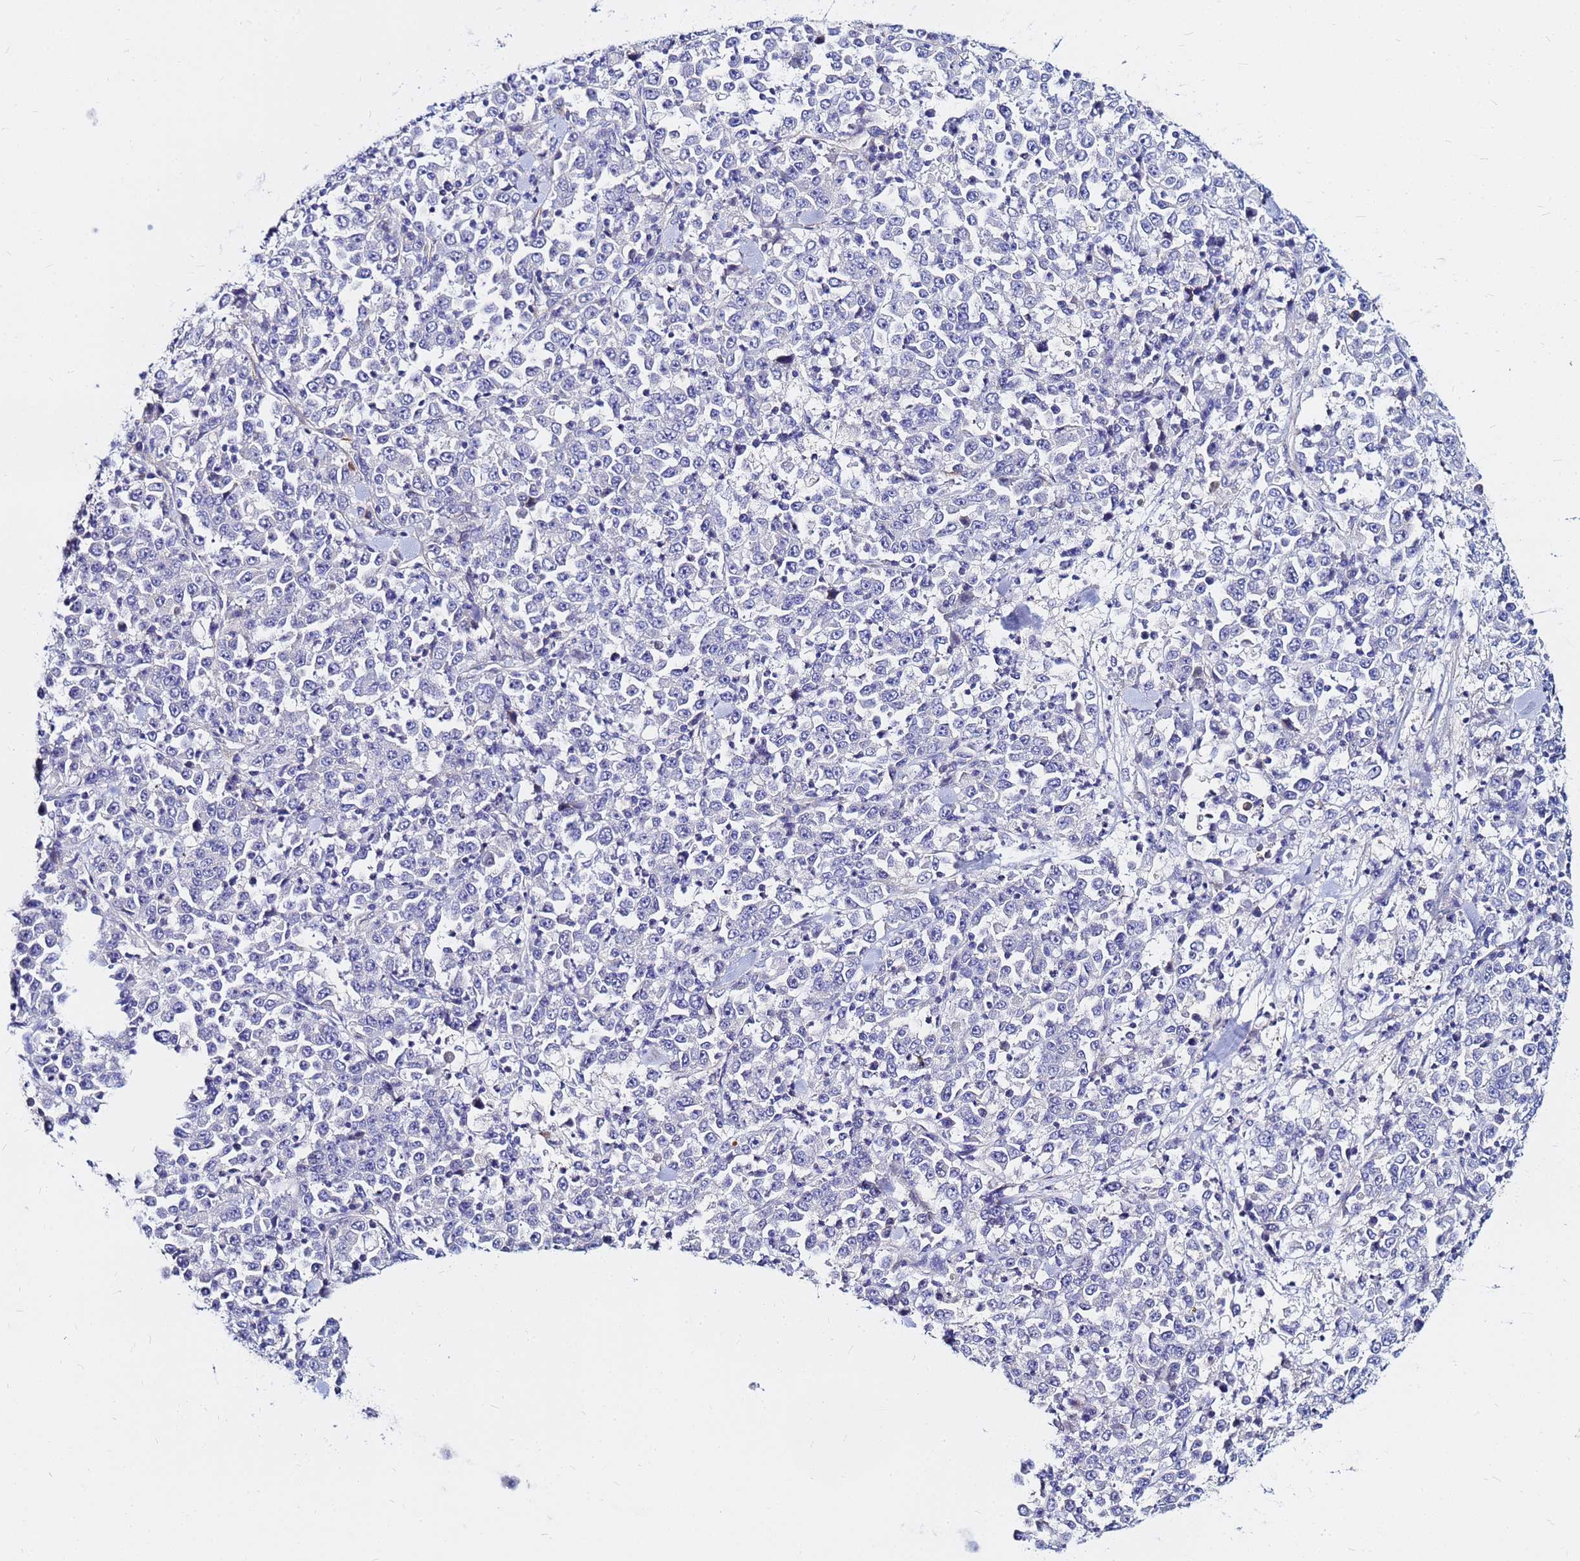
{"staining": {"intensity": "negative", "quantity": "none", "location": "none"}, "tissue": "stomach cancer", "cell_type": "Tumor cells", "image_type": "cancer", "snomed": [{"axis": "morphology", "description": "Normal tissue, NOS"}, {"axis": "morphology", "description": "Adenocarcinoma, NOS"}, {"axis": "topography", "description": "Stomach, upper"}, {"axis": "topography", "description": "Stomach"}], "caption": "A micrograph of stomach cancer stained for a protein demonstrates no brown staining in tumor cells.", "gene": "TUBA8", "patient": {"sex": "male", "age": 59}}